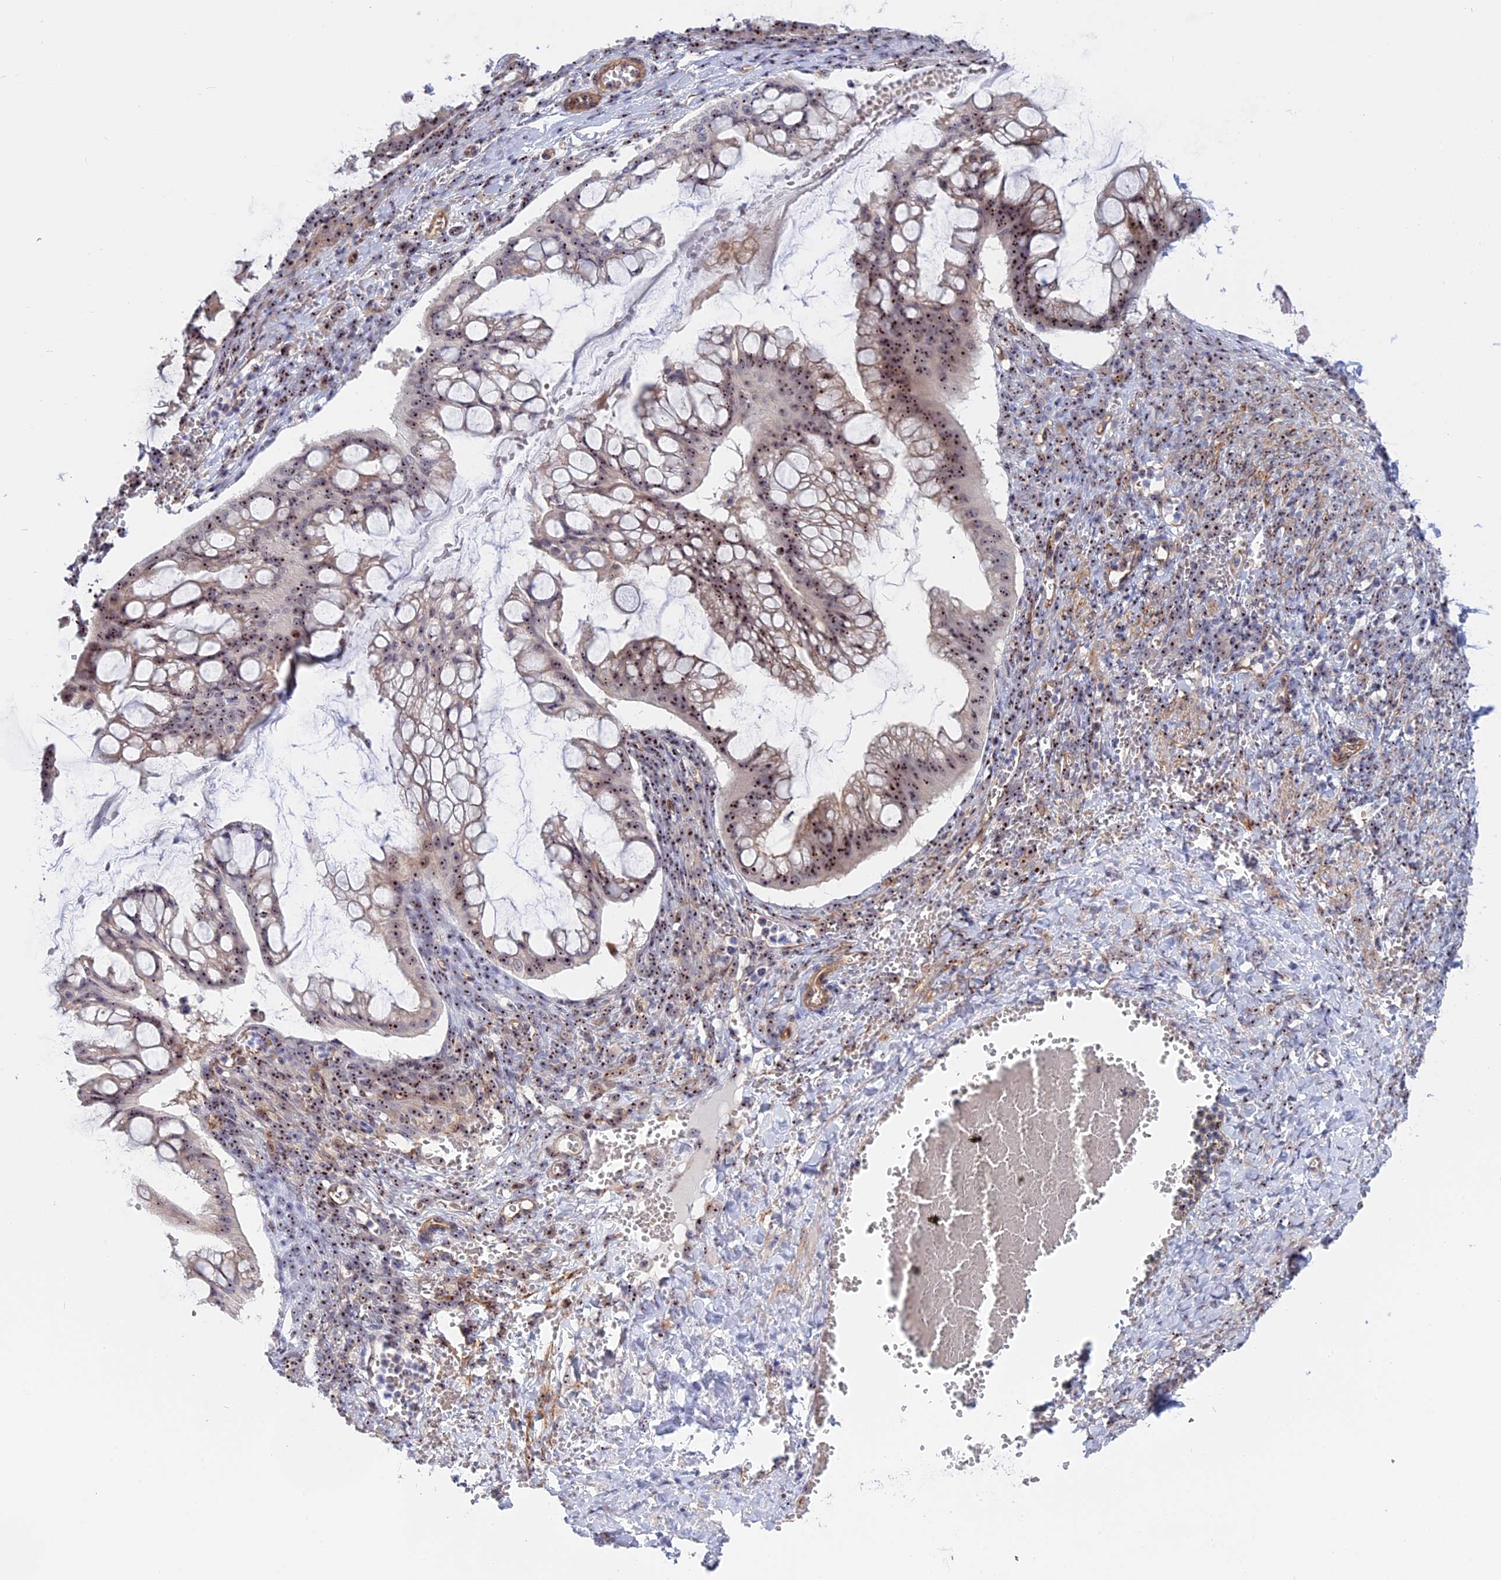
{"staining": {"intensity": "moderate", "quantity": ">75%", "location": "nuclear"}, "tissue": "ovarian cancer", "cell_type": "Tumor cells", "image_type": "cancer", "snomed": [{"axis": "morphology", "description": "Cystadenocarcinoma, mucinous, NOS"}, {"axis": "topography", "description": "Ovary"}], "caption": "Immunohistochemical staining of ovarian cancer (mucinous cystadenocarcinoma) displays medium levels of moderate nuclear protein expression in about >75% of tumor cells. Nuclei are stained in blue.", "gene": "DBNDD1", "patient": {"sex": "female", "age": 73}}